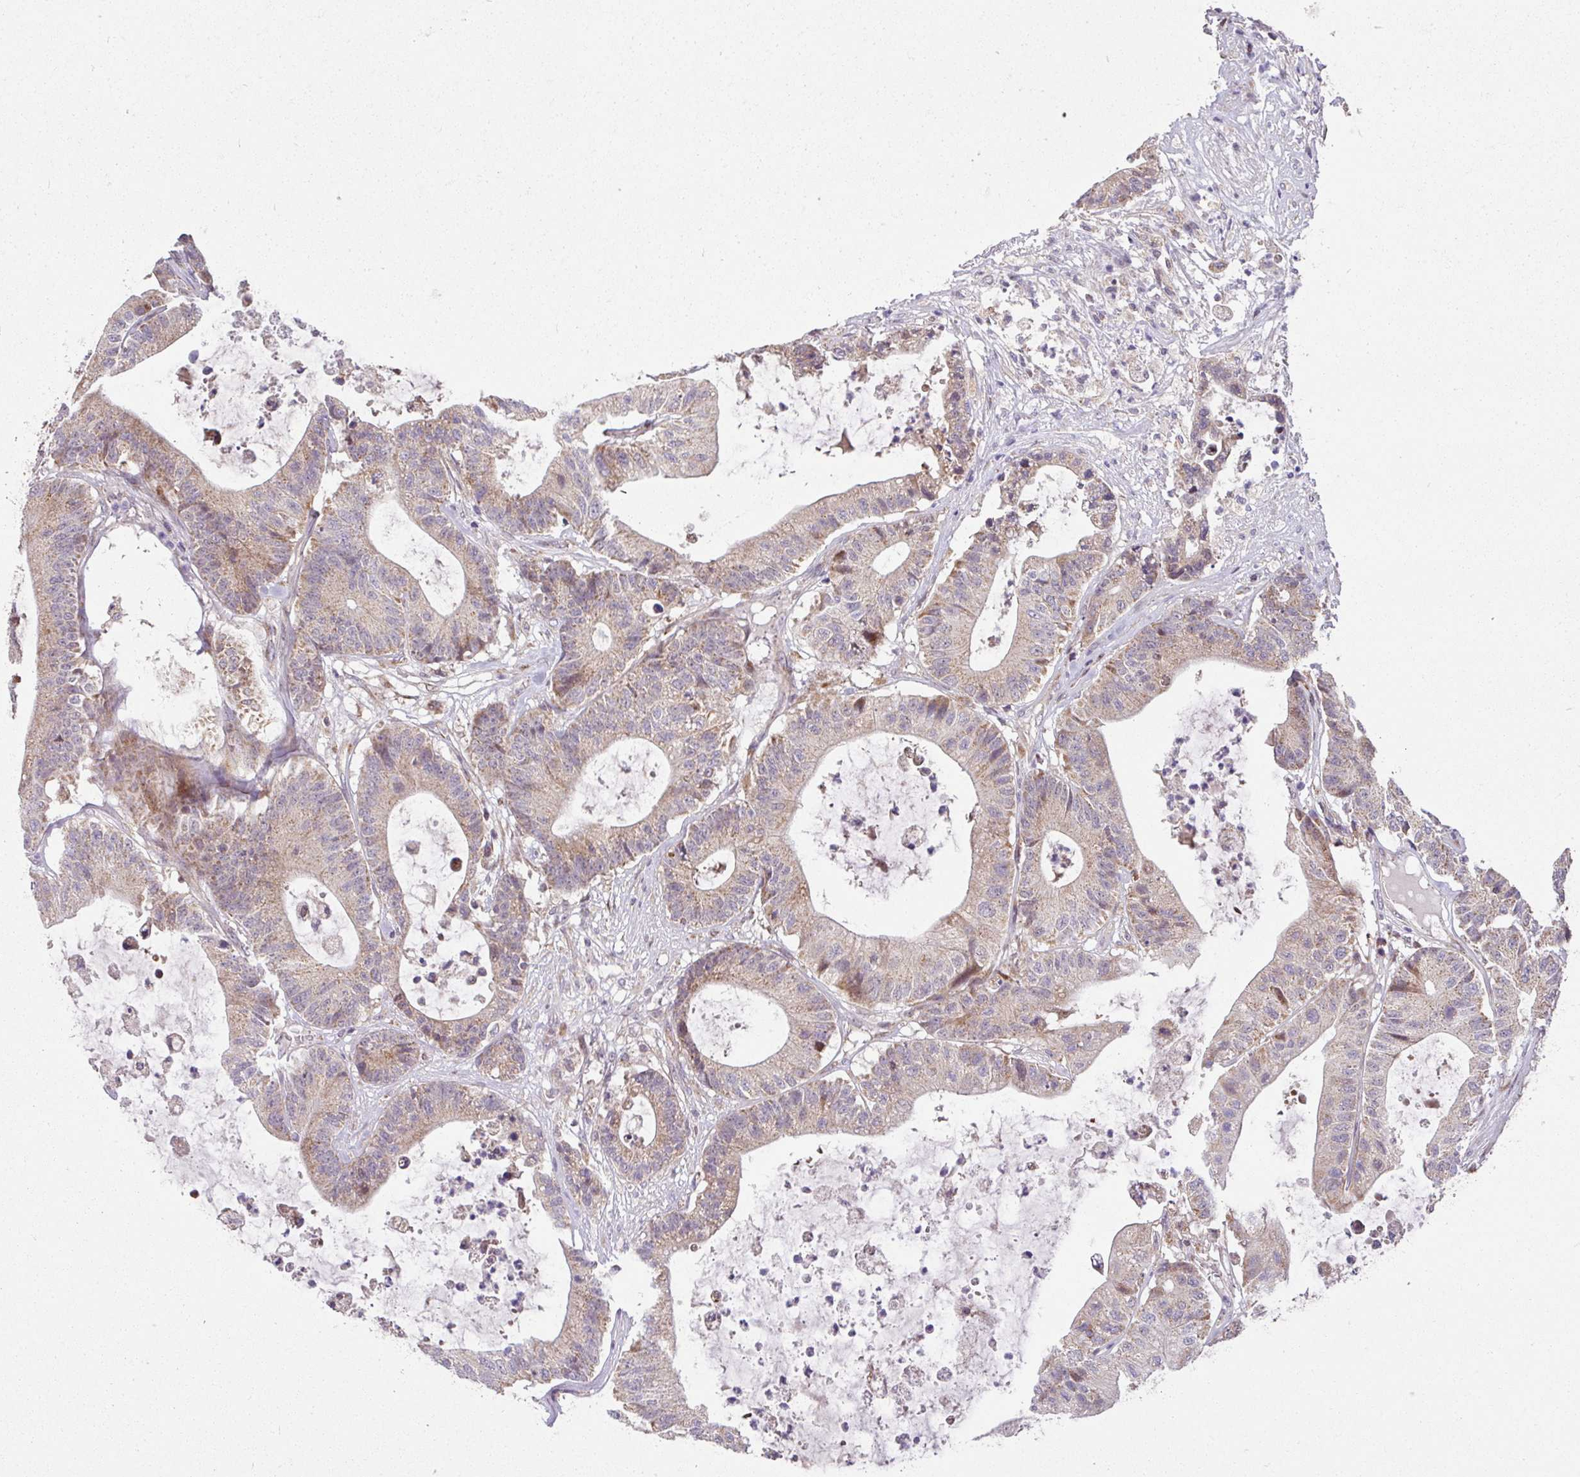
{"staining": {"intensity": "moderate", "quantity": "25%-75%", "location": "cytoplasmic/membranous"}, "tissue": "colorectal cancer", "cell_type": "Tumor cells", "image_type": "cancer", "snomed": [{"axis": "morphology", "description": "Adenocarcinoma, NOS"}, {"axis": "topography", "description": "Colon"}], "caption": "Moderate cytoplasmic/membranous staining for a protein is appreciated in about 25%-75% of tumor cells of colorectal adenocarcinoma using immunohistochemistry (IHC).", "gene": "SARS2", "patient": {"sex": "female", "age": 84}}